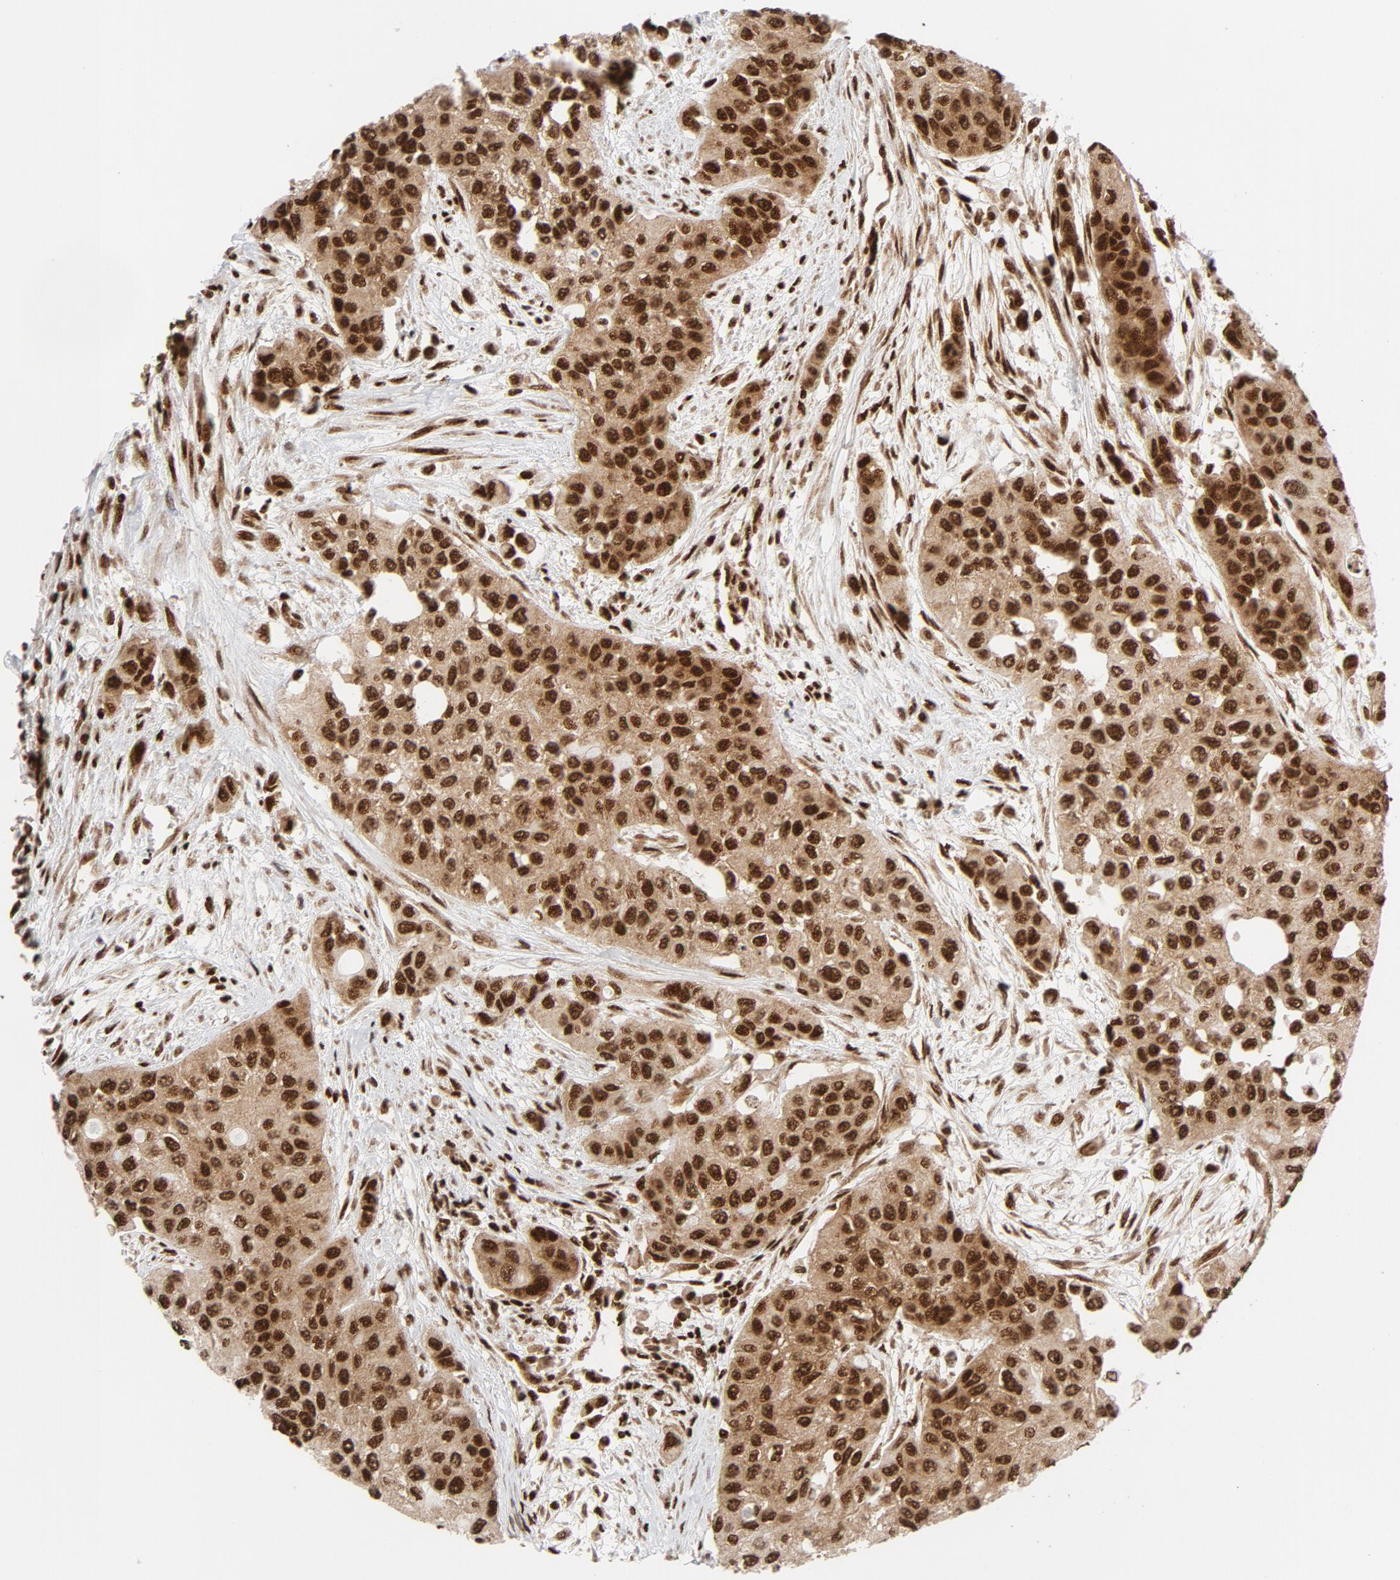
{"staining": {"intensity": "strong", "quantity": ">75%", "location": "nuclear"}, "tissue": "urothelial cancer", "cell_type": "Tumor cells", "image_type": "cancer", "snomed": [{"axis": "morphology", "description": "Urothelial carcinoma, High grade"}, {"axis": "topography", "description": "Urinary bladder"}], "caption": "Brown immunohistochemical staining in urothelial cancer shows strong nuclear staining in approximately >75% of tumor cells. (DAB (3,3'-diaminobenzidine) = brown stain, brightfield microscopy at high magnification).", "gene": "NFYB", "patient": {"sex": "female", "age": 56}}